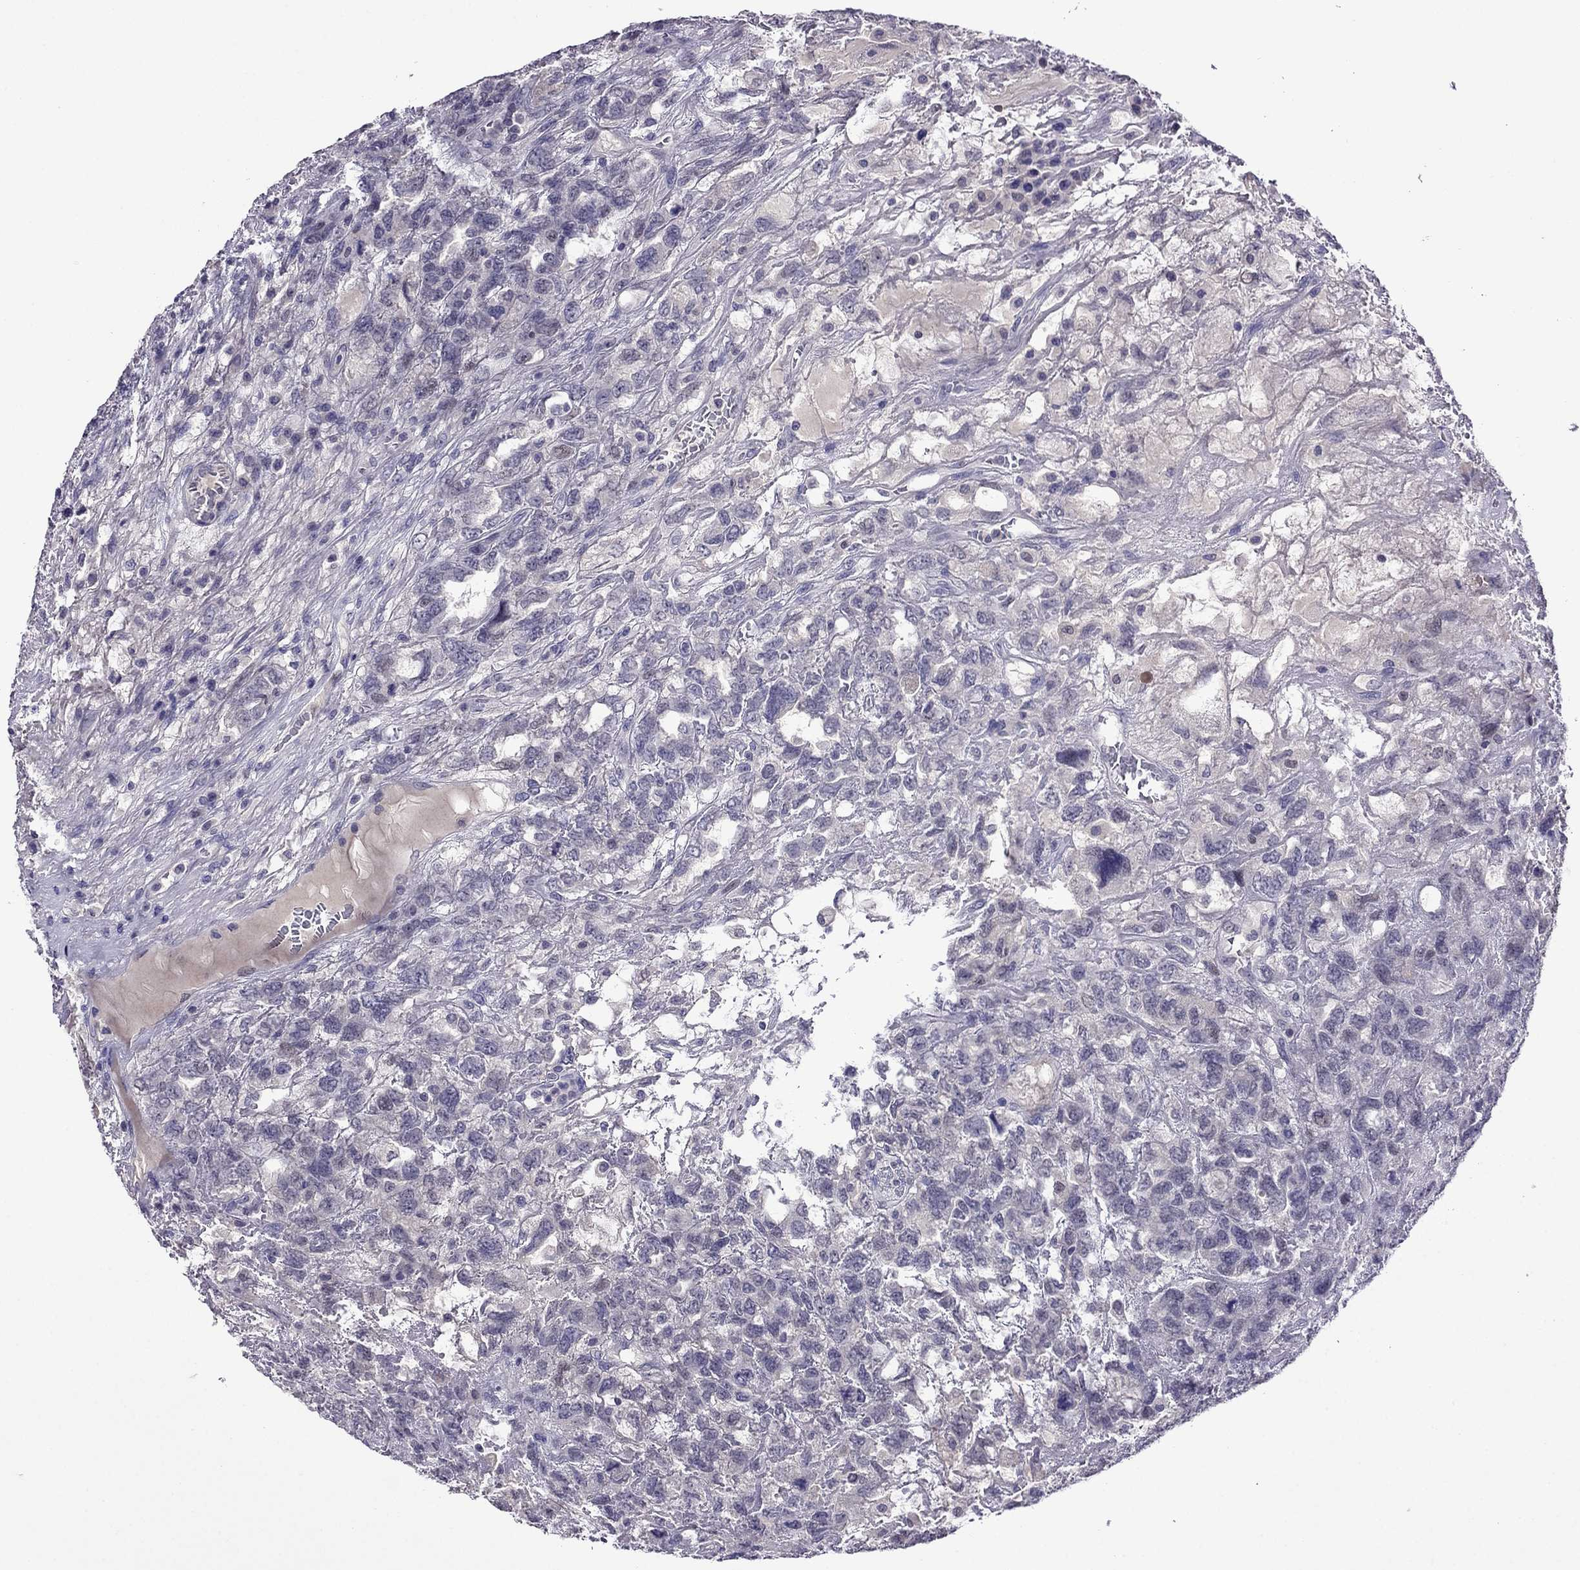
{"staining": {"intensity": "negative", "quantity": "none", "location": "none"}, "tissue": "testis cancer", "cell_type": "Tumor cells", "image_type": "cancer", "snomed": [{"axis": "morphology", "description": "Seminoma, NOS"}, {"axis": "topography", "description": "Testis"}], "caption": "A photomicrograph of human testis seminoma is negative for staining in tumor cells. (DAB (3,3'-diaminobenzidine) immunohistochemistry (IHC), high magnification).", "gene": "SPTBN4", "patient": {"sex": "male", "age": 52}}